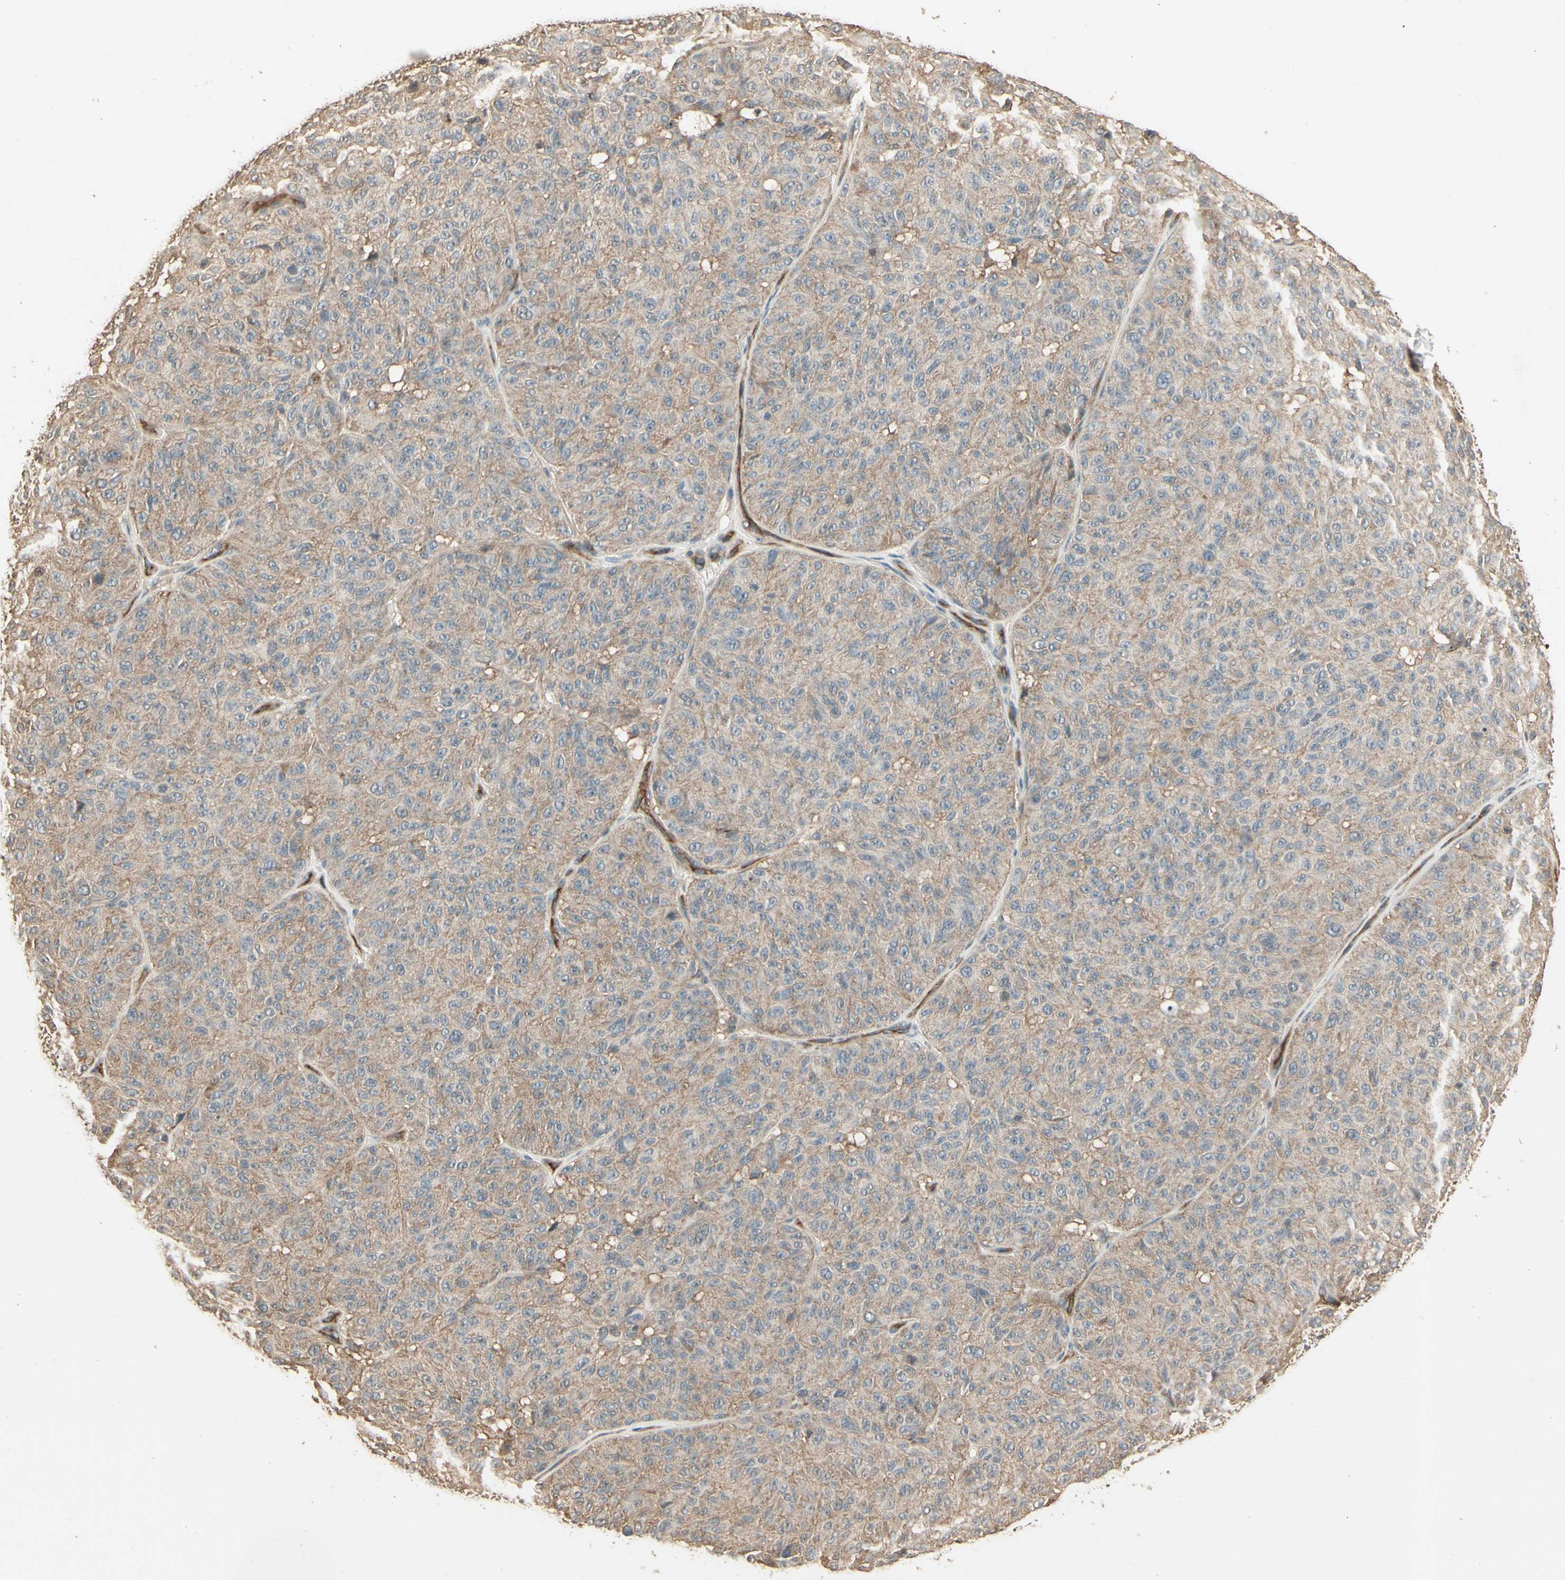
{"staining": {"intensity": "weak", "quantity": ">75%", "location": "cytoplasmic/membranous"}, "tissue": "melanoma", "cell_type": "Tumor cells", "image_type": "cancer", "snomed": [{"axis": "morphology", "description": "Malignant melanoma, NOS"}, {"axis": "topography", "description": "Skin"}], "caption": "Protein staining demonstrates weak cytoplasmic/membranous positivity in about >75% of tumor cells in melanoma.", "gene": "RNF180", "patient": {"sex": "female", "age": 46}}